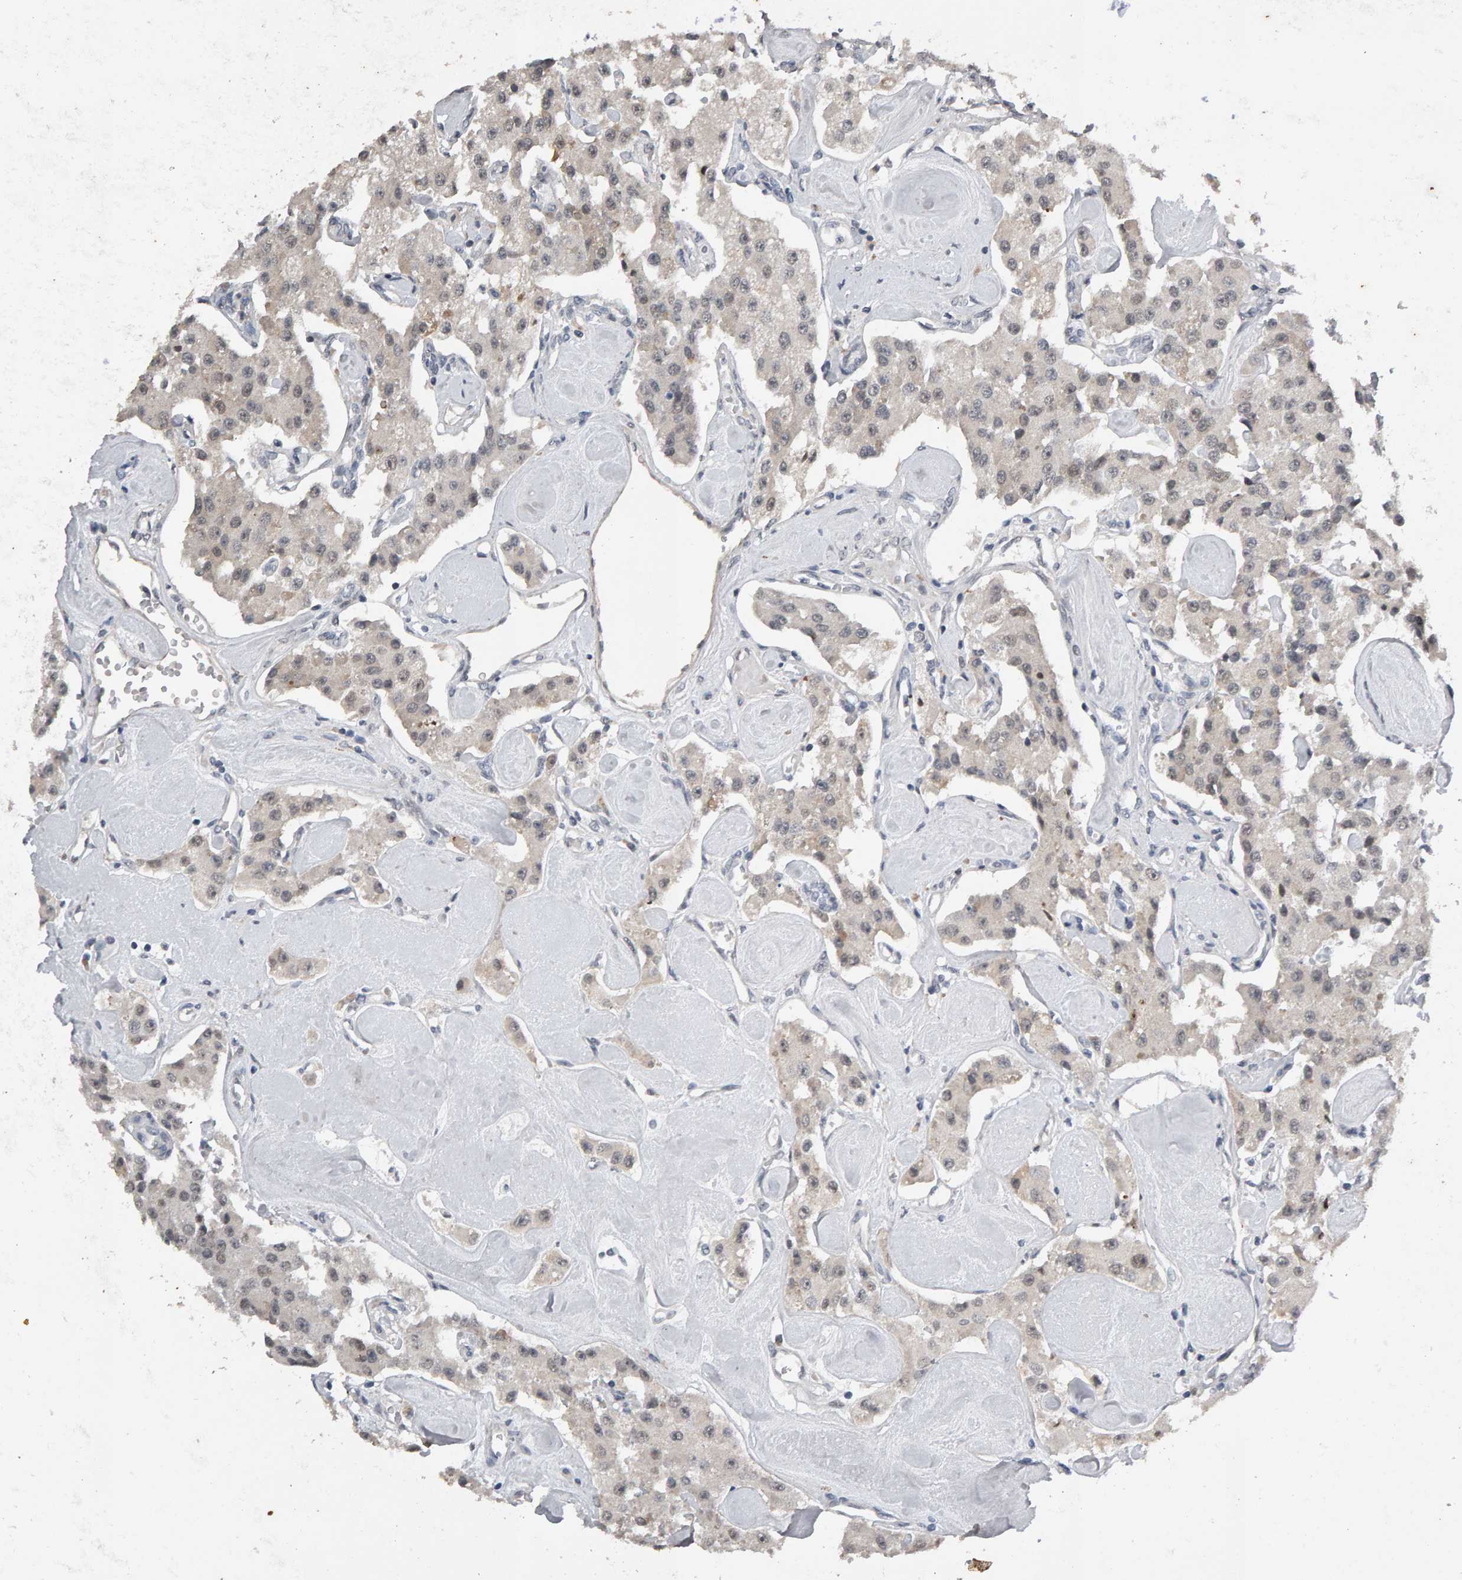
{"staining": {"intensity": "weak", "quantity": "<25%", "location": "cytoplasmic/membranous"}, "tissue": "carcinoid", "cell_type": "Tumor cells", "image_type": "cancer", "snomed": [{"axis": "morphology", "description": "Carcinoid, malignant, NOS"}, {"axis": "topography", "description": "Pancreas"}], "caption": "The photomicrograph demonstrates no staining of tumor cells in malignant carcinoid. Nuclei are stained in blue.", "gene": "IPO8", "patient": {"sex": "male", "age": 41}}